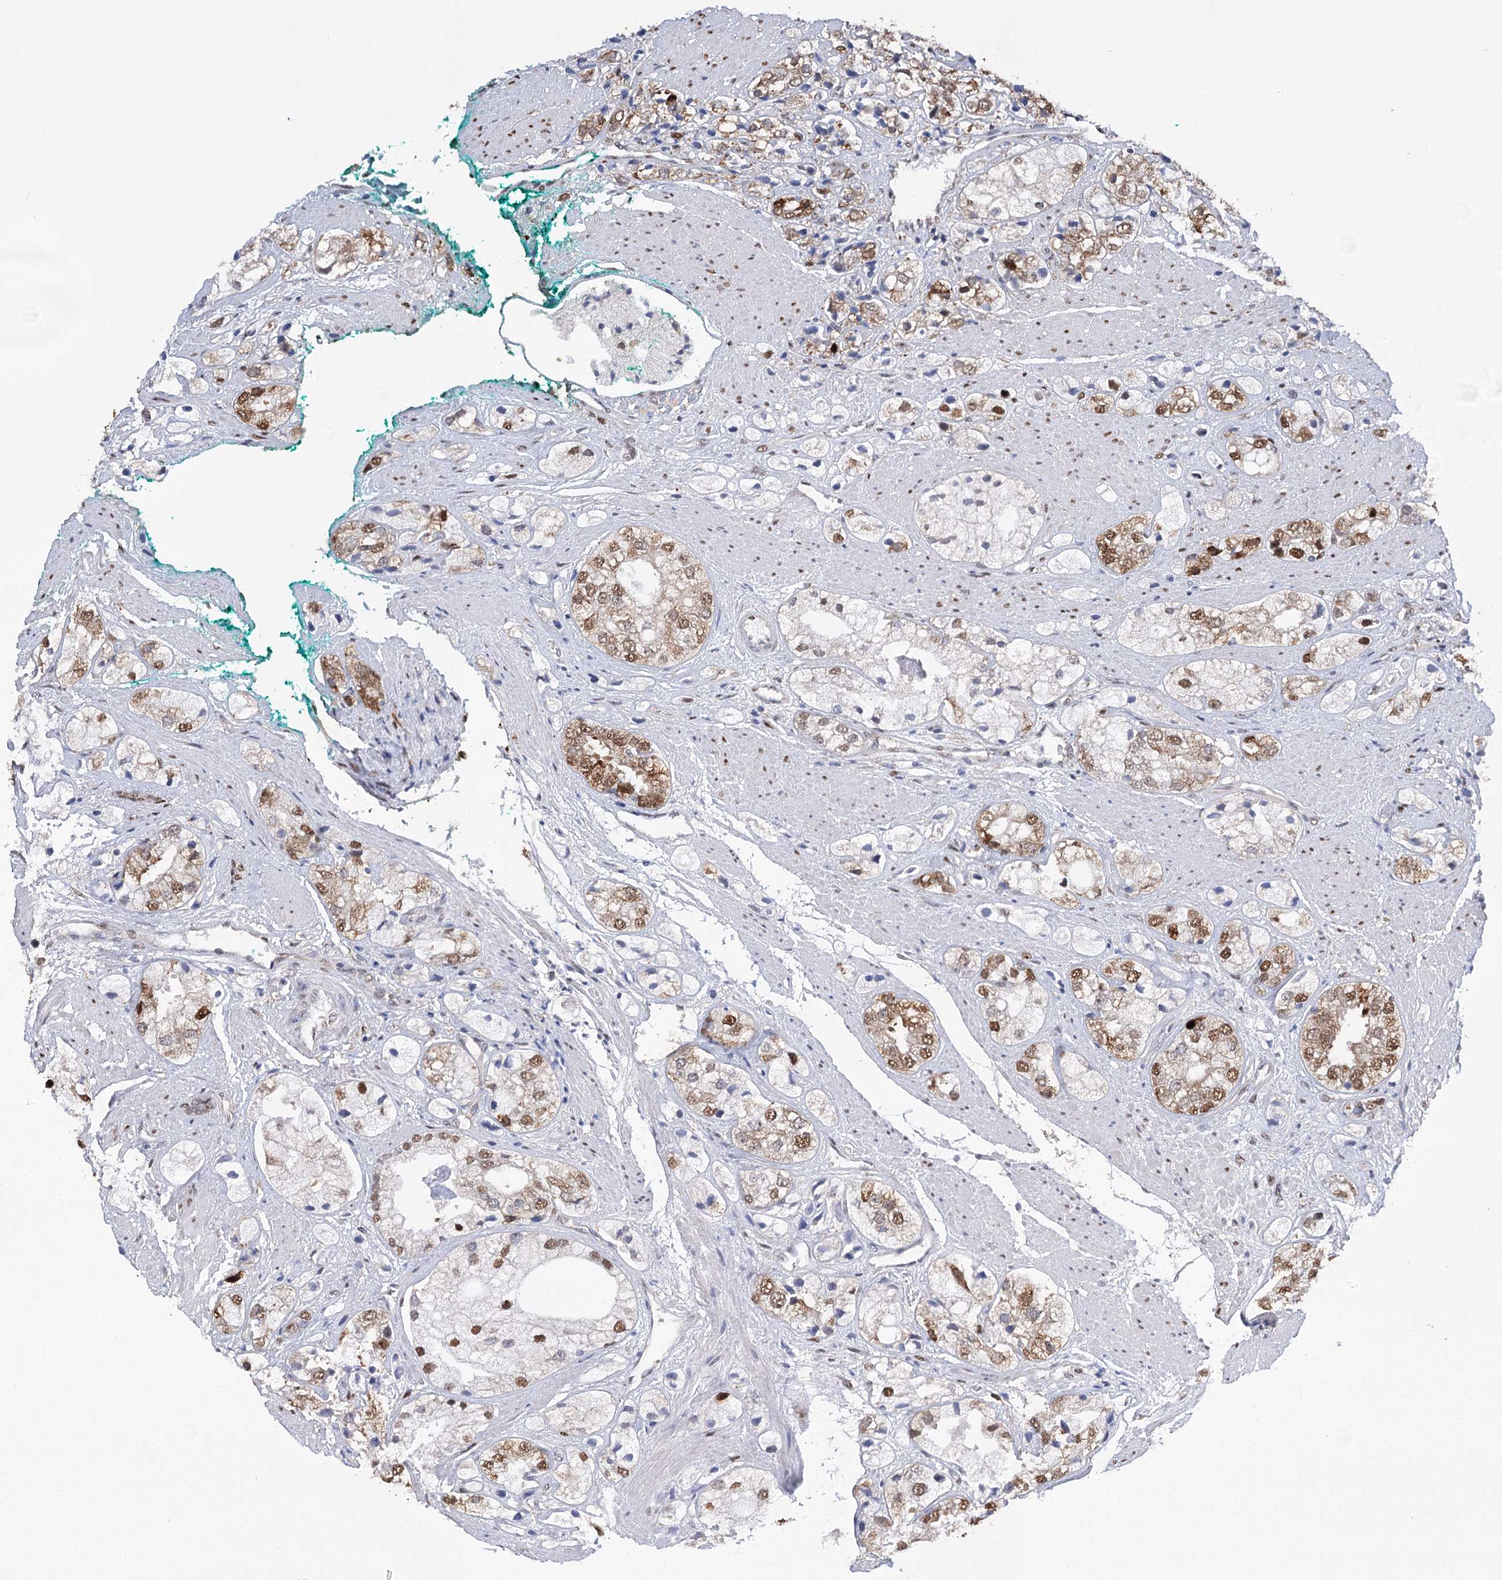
{"staining": {"intensity": "moderate", "quantity": ">75%", "location": "nuclear"}, "tissue": "prostate cancer", "cell_type": "Tumor cells", "image_type": "cancer", "snomed": [{"axis": "morphology", "description": "Adenocarcinoma, High grade"}, {"axis": "topography", "description": "Prostate"}], "caption": "The histopathology image reveals immunohistochemical staining of prostate adenocarcinoma (high-grade). There is moderate nuclear expression is appreciated in about >75% of tumor cells. The staining is performed using DAB (3,3'-diaminobenzidine) brown chromogen to label protein expression. The nuclei are counter-stained blue using hematoxylin.", "gene": "NFU1", "patient": {"sex": "male", "age": 50}}